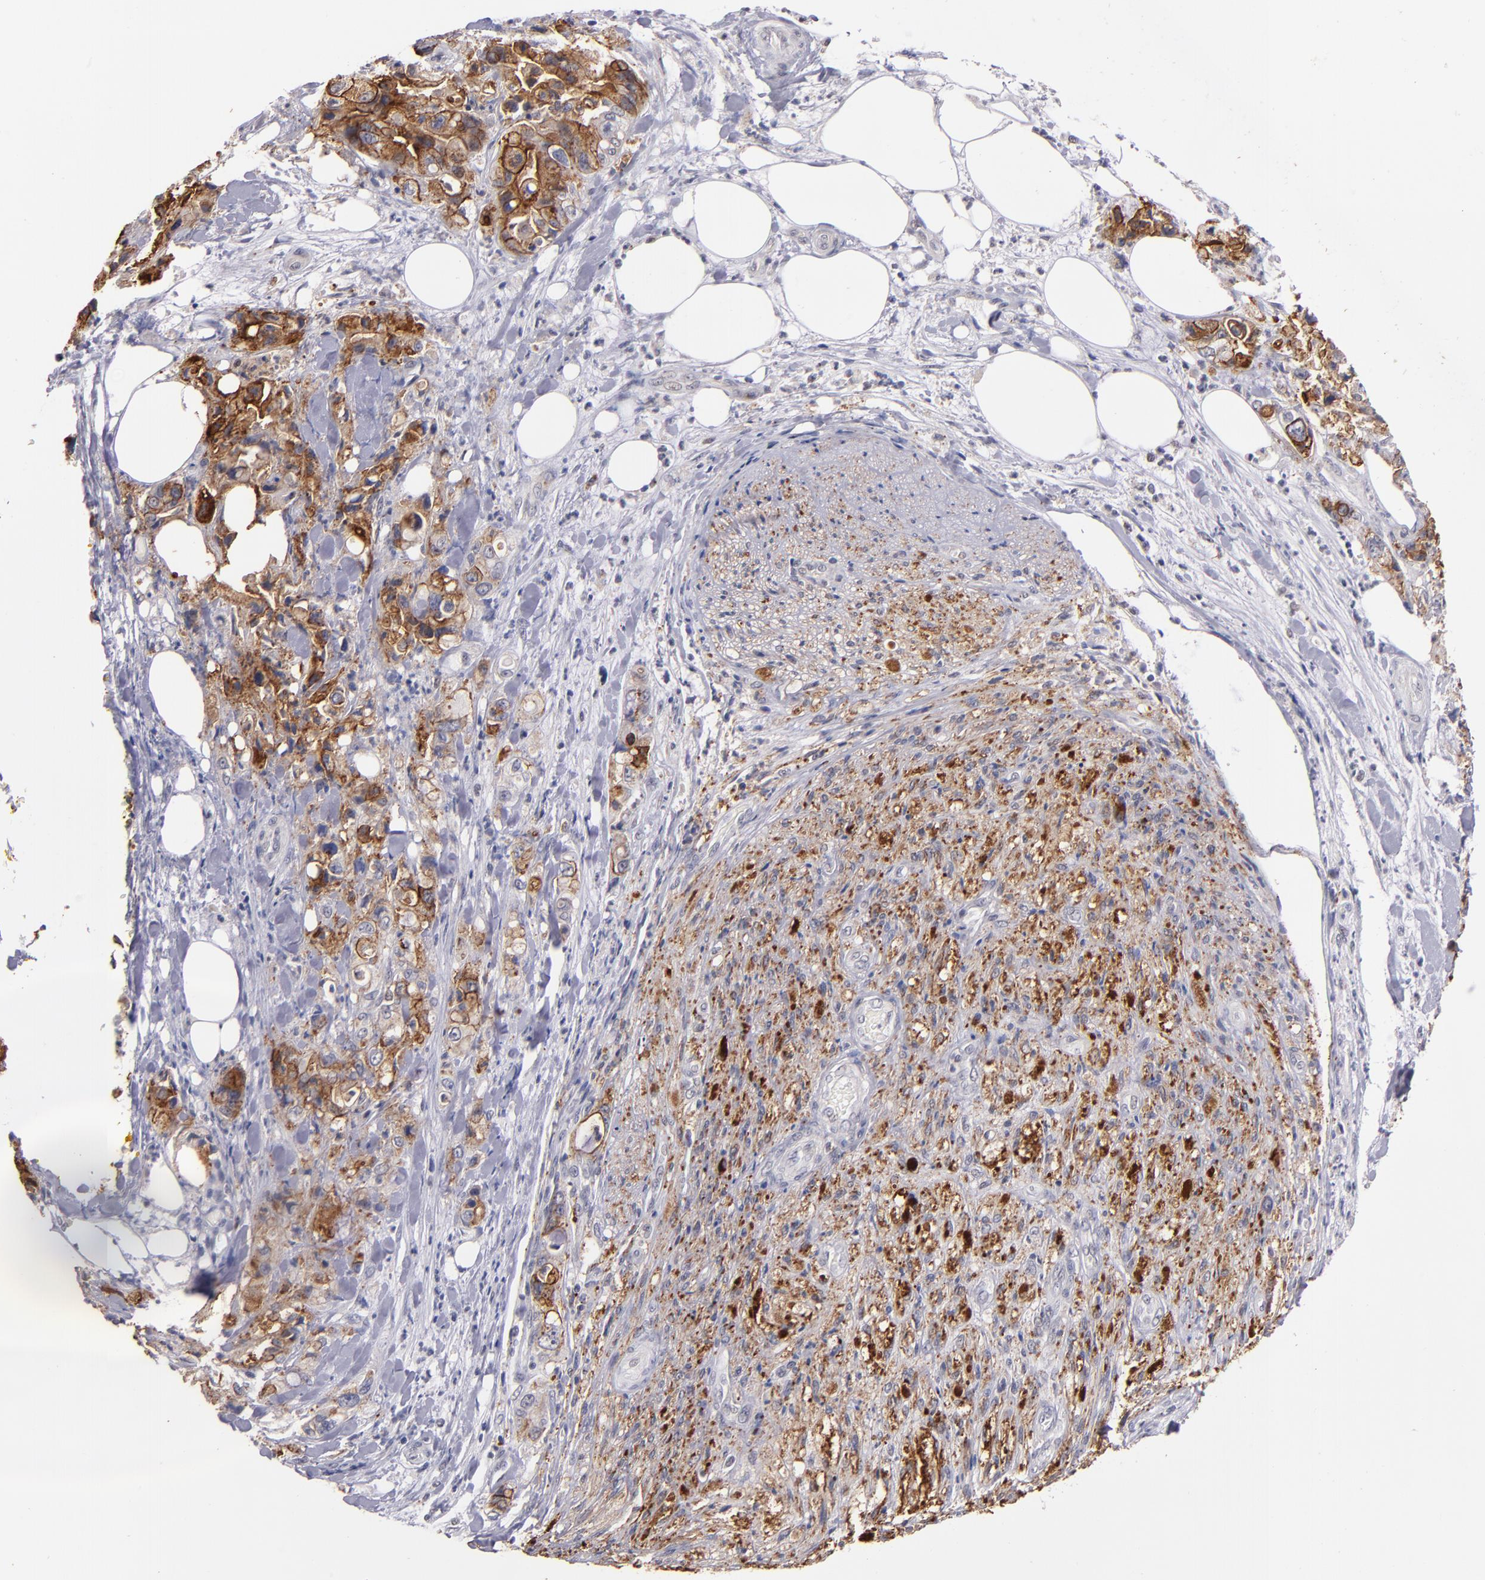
{"staining": {"intensity": "strong", "quantity": ">75%", "location": "cytoplasmic/membranous"}, "tissue": "pancreatic cancer", "cell_type": "Tumor cells", "image_type": "cancer", "snomed": [{"axis": "morphology", "description": "Adenocarcinoma, NOS"}, {"axis": "topography", "description": "Pancreas"}], "caption": "IHC of adenocarcinoma (pancreatic) reveals high levels of strong cytoplasmic/membranous staining in about >75% of tumor cells. The staining was performed using DAB, with brown indicating positive protein expression. Nuclei are stained blue with hematoxylin.", "gene": "SYP", "patient": {"sex": "male", "age": 70}}